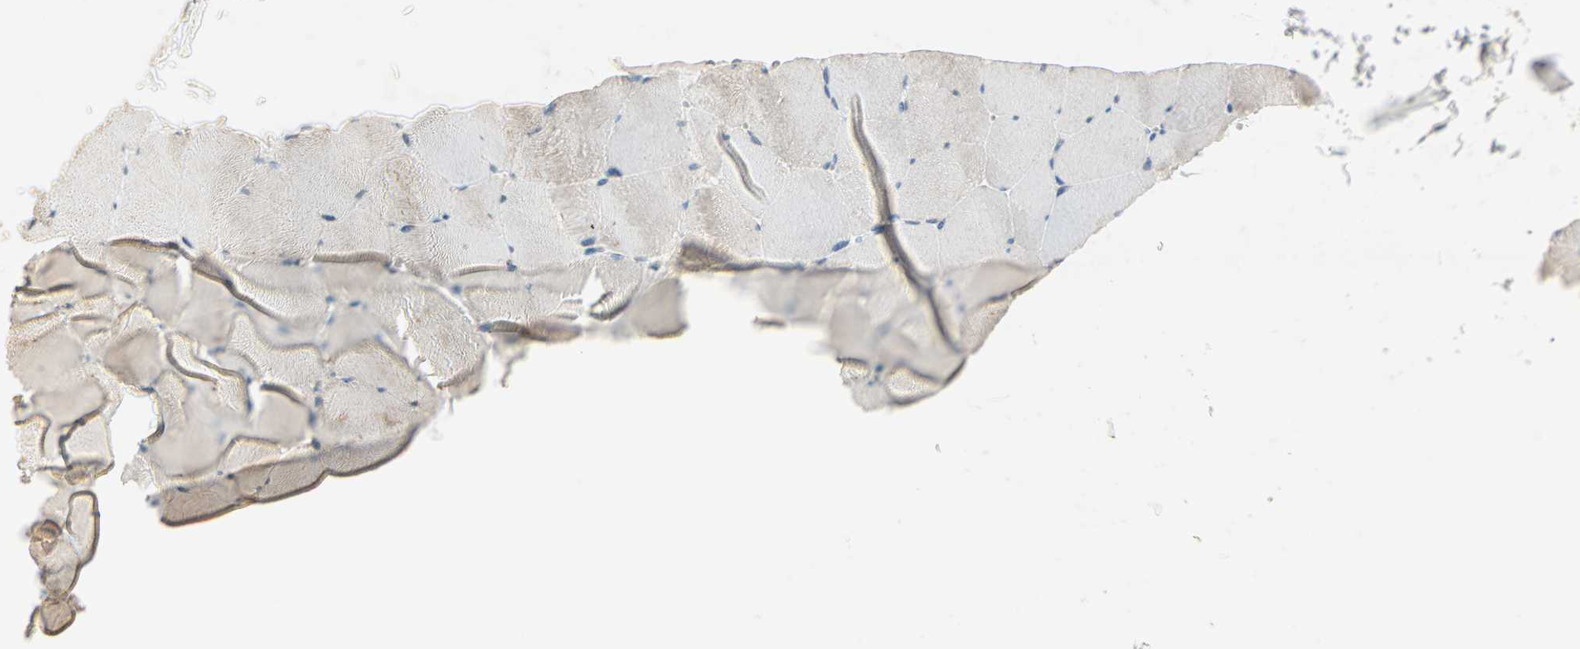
{"staining": {"intensity": "weak", "quantity": "25%-75%", "location": "cytoplasmic/membranous"}, "tissue": "skeletal muscle", "cell_type": "Myocytes", "image_type": "normal", "snomed": [{"axis": "morphology", "description": "Normal tissue, NOS"}, {"axis": "topography", "description": "Skeletal muscle"}], "caption": "Myocytes exhibit low levels of weak cytoplasmic/membranous positivity in about 25%-75% of cells in unremarkable human skeletal muscle. (brown staining indicates protein expression, while blue staining denotes nuclei).", "gene": "TTF2", "patient": {"sex": "male", "age": 62}}